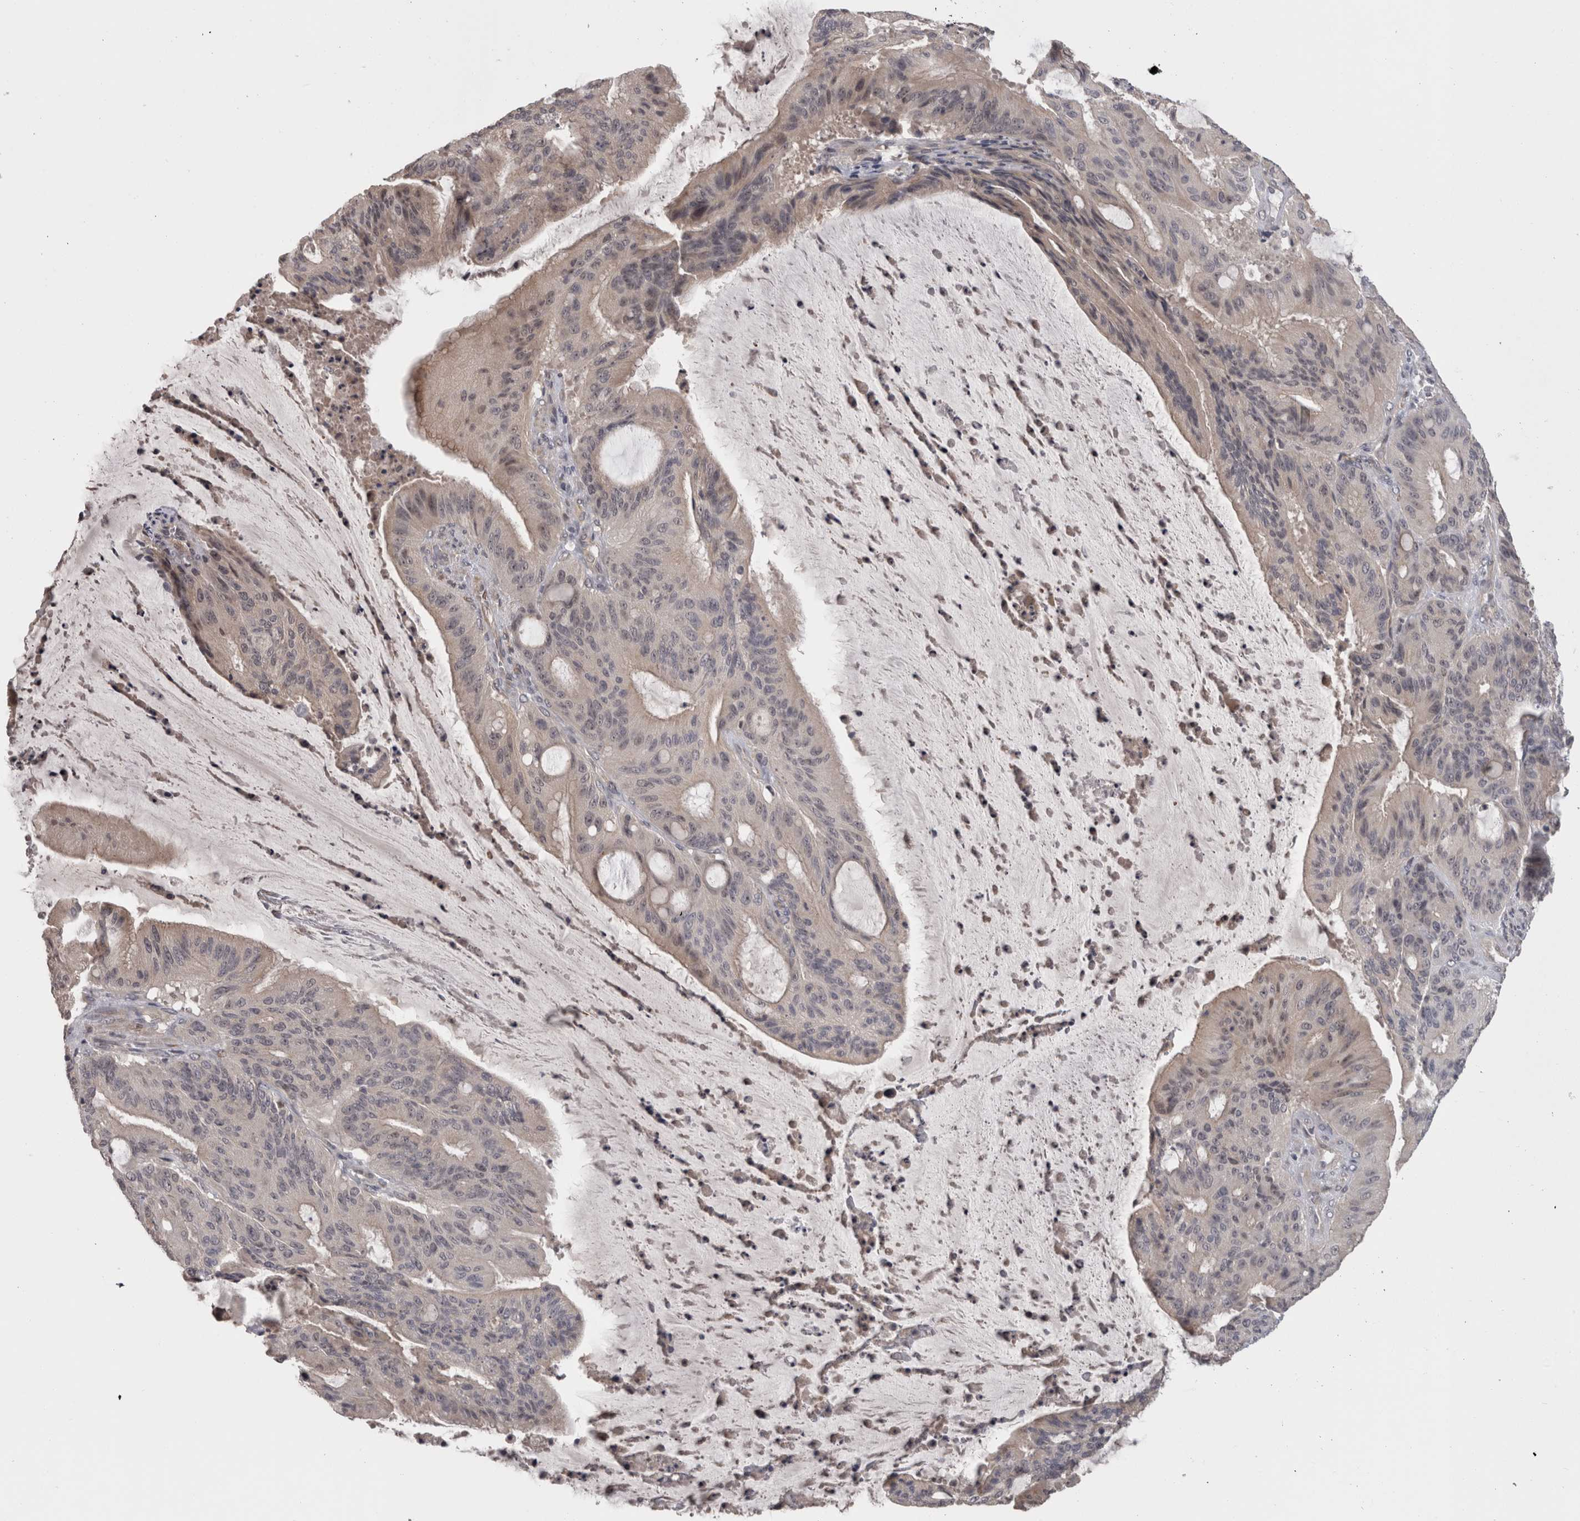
{"staining": {"intensity": "weak", "quantity": "<25%", "location": "cytoplasmic/membranous,nuclear"}, "tissue": "liver cancer", "cell_type": "Tumor cells", "image_type": "cancer", "snomed": [{"axis": "morphology", "description": "Normal tissue, NOS"}, {"axis": "morphology", "description": "Cholangiocarcinoma"}, {"axis": "topography", "description": "Liver"}, {"axis": "topography", "description": "Peripheral nerve tissue"}], "caption": "Tumor cells are negative for protein expression in human liver cancer (cholangiocarcinoma). (DAB (3,3'-diaminobenzidine) immunohistochemistry with hematoxylin counter stain).", "gene": "RMDN1", "patient": {"sex": "female", "age": 73}}